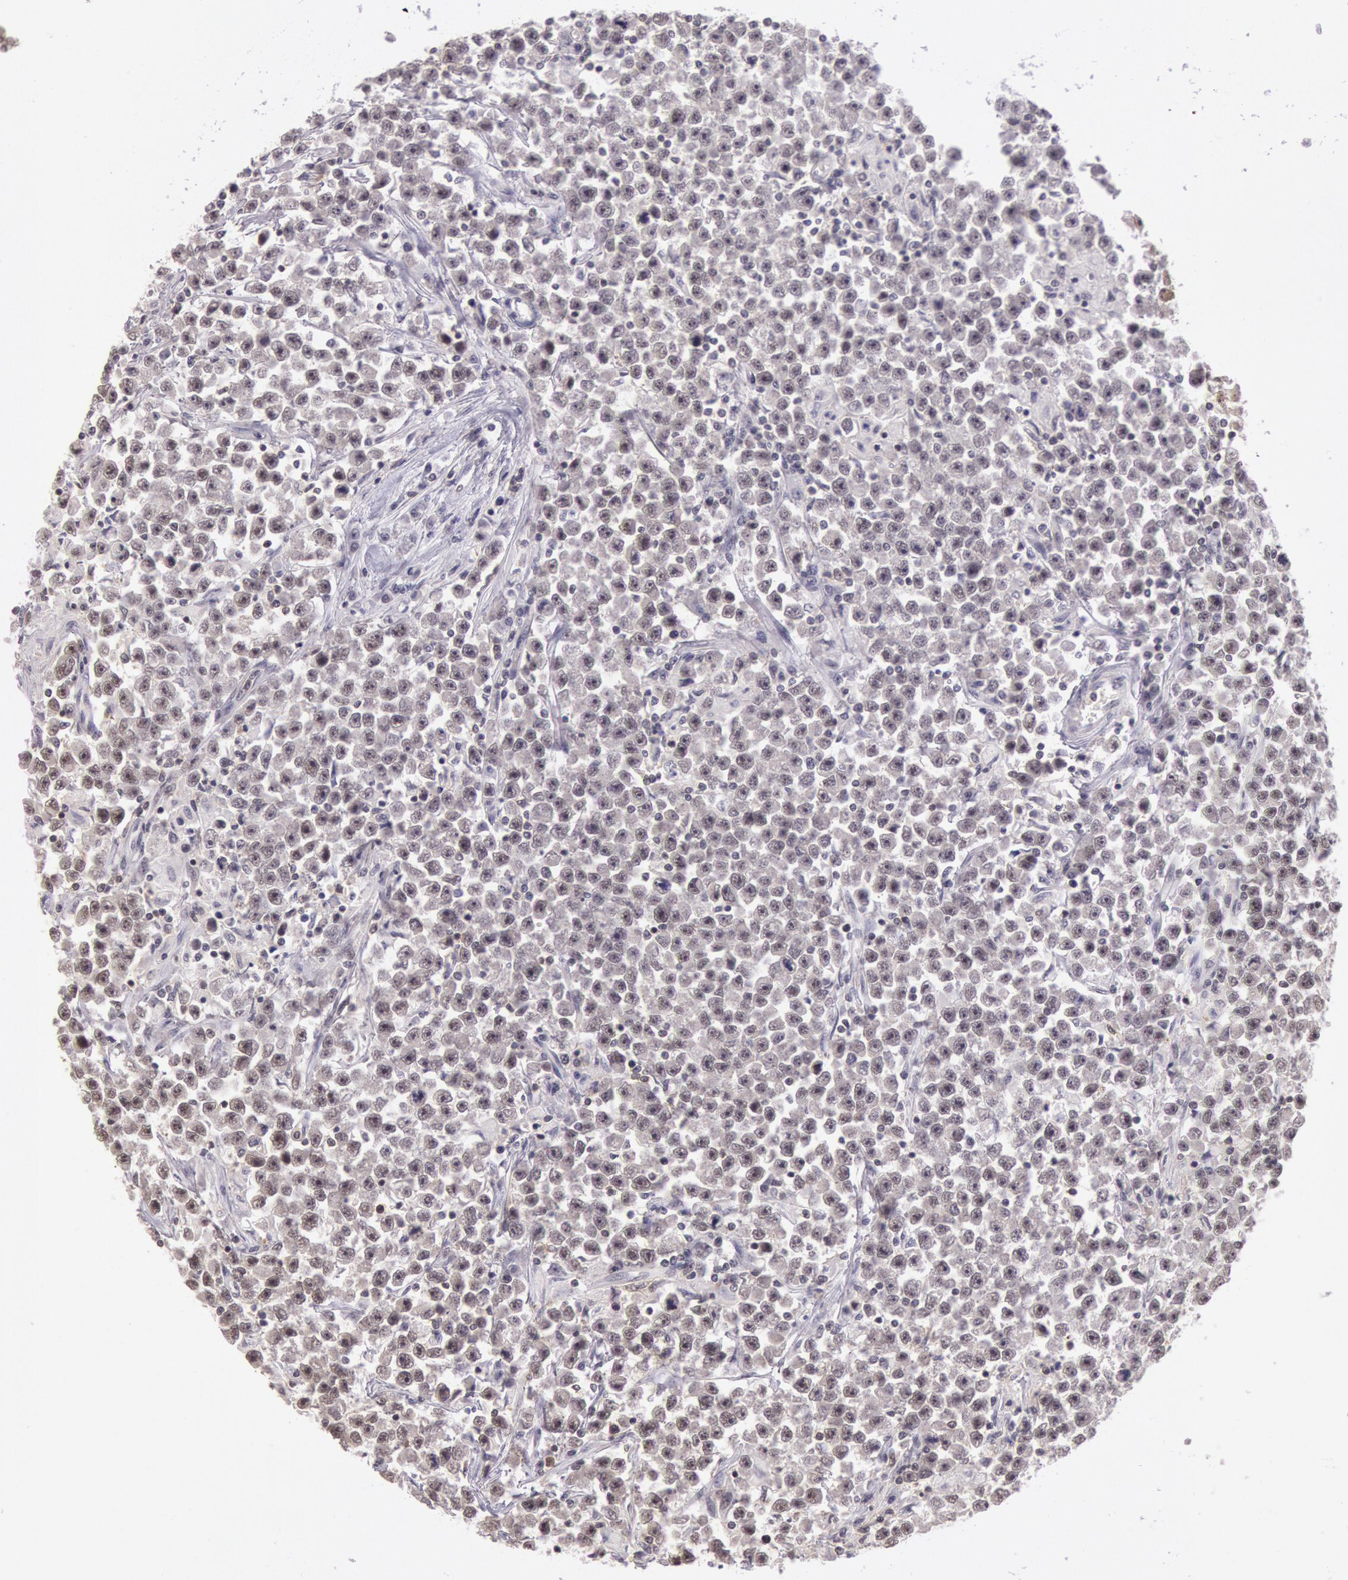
{"staining": {"intensity": "moderate", "quantity": ">75%", "location": "nuclear"}, "tissue": "testis cancer", "cell_type": "Tumor cells", "image_type": "cancer", "snomed": [{"axis": "morphology", "description": "Seminoma, NOS"}, {"axis": "topography", "description": "Testis"}], "caption": "This image demonstrates immunohistochemistry (IHC) staining of testis cancer (seminoma), with medium moderate nuclear positivity in about >75% of tumor cells.", "gene": "ESS2", "patient": {"sex": "male", "age": 33}}